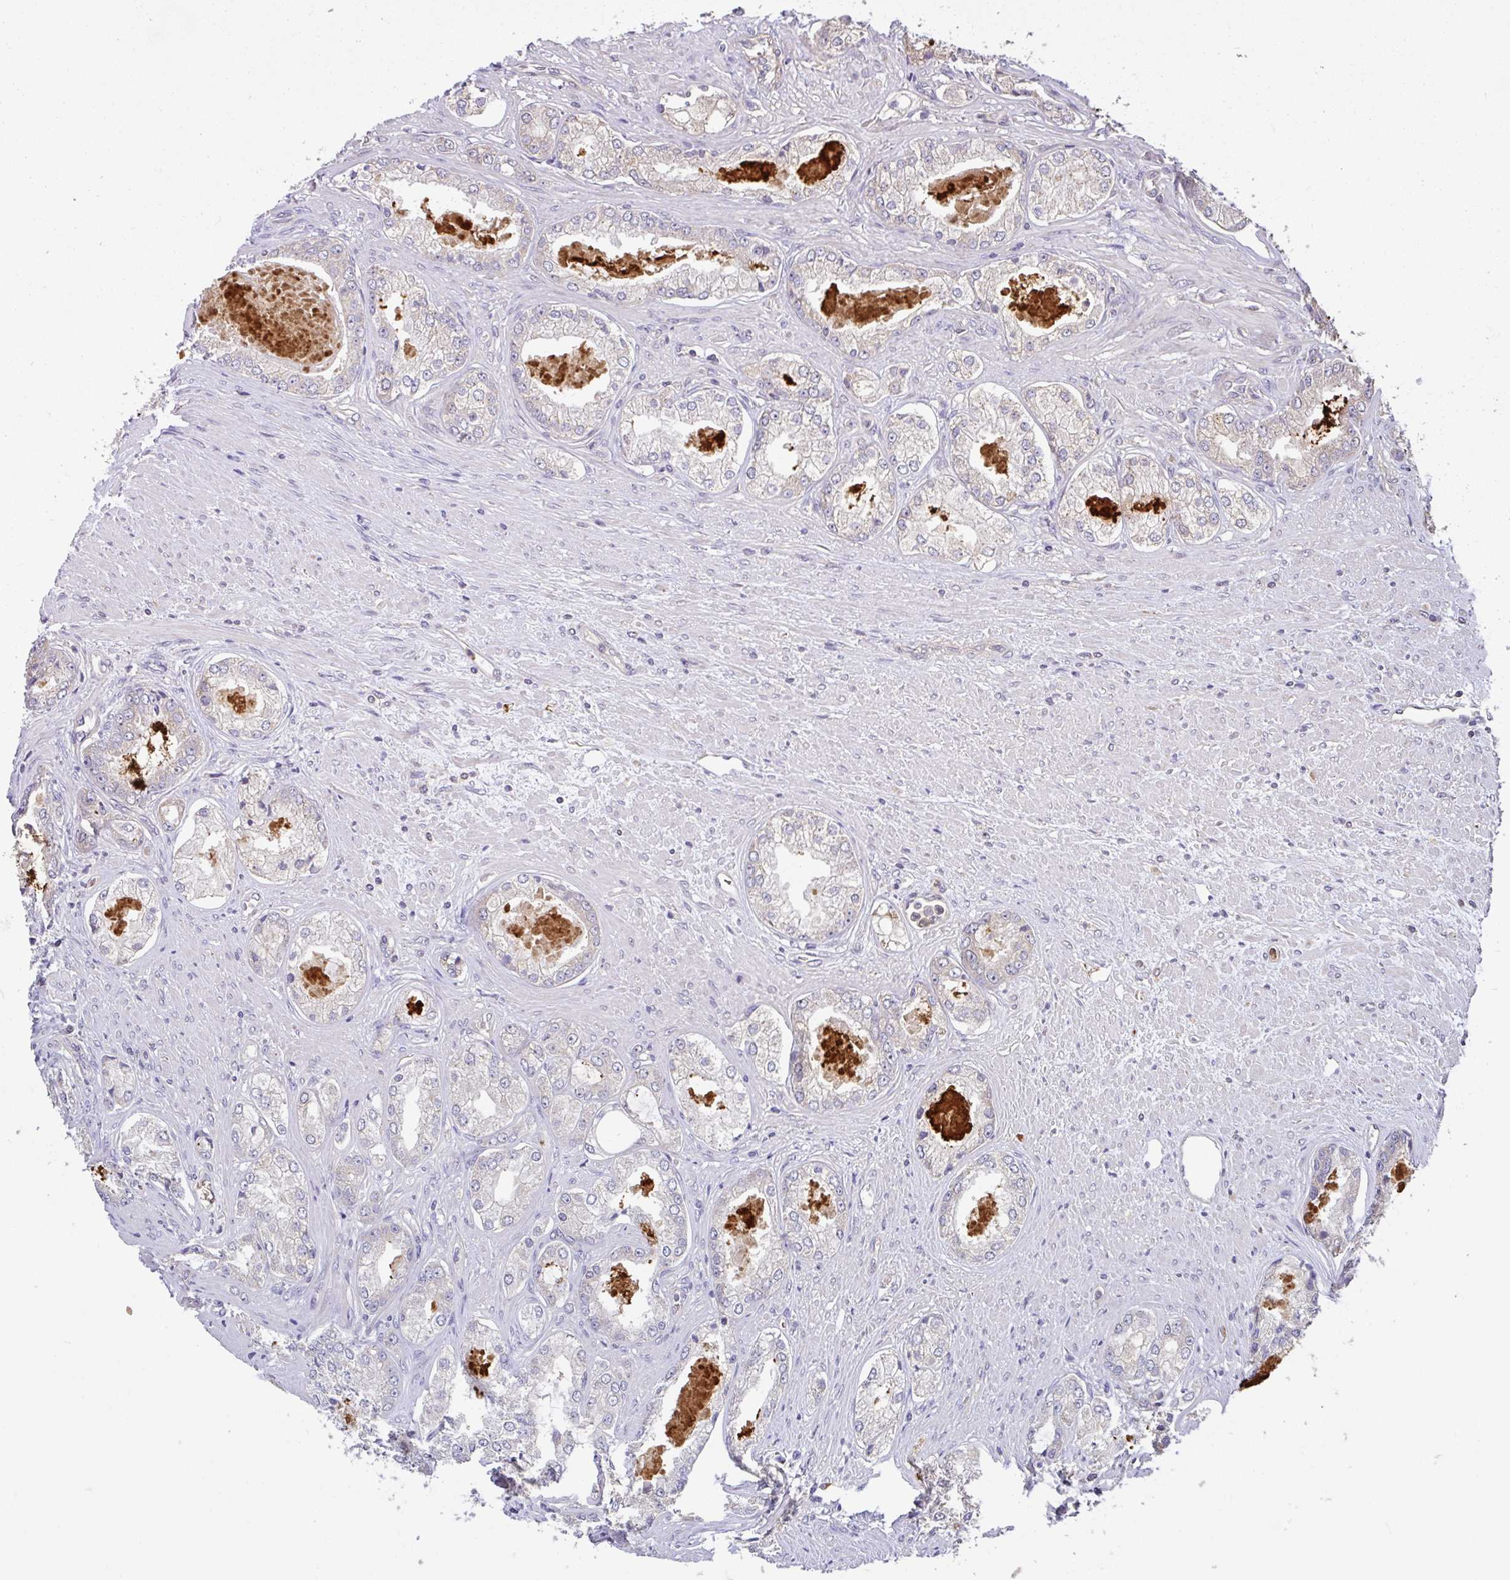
{"staining": {"intensity": "negative", "quantity": "none", "location": "none"}, "tissue": "prostate cancer", "cell_type": "Tumor cells", "image_type": "cancer", "snomed": [{"axis": "morphology", "description": "Adenocarcinoma, Low grade"}, {"axis": "topography", "description": "Prostate"}], "caption": "Prostate low-grade adenocarcinoma stained for a protein using immunohistochemistry (IHC) exhibits no positivity tumor cells.", "gene": "C1QTNF9B", "patient": {"sex": "male", "age": 68}}